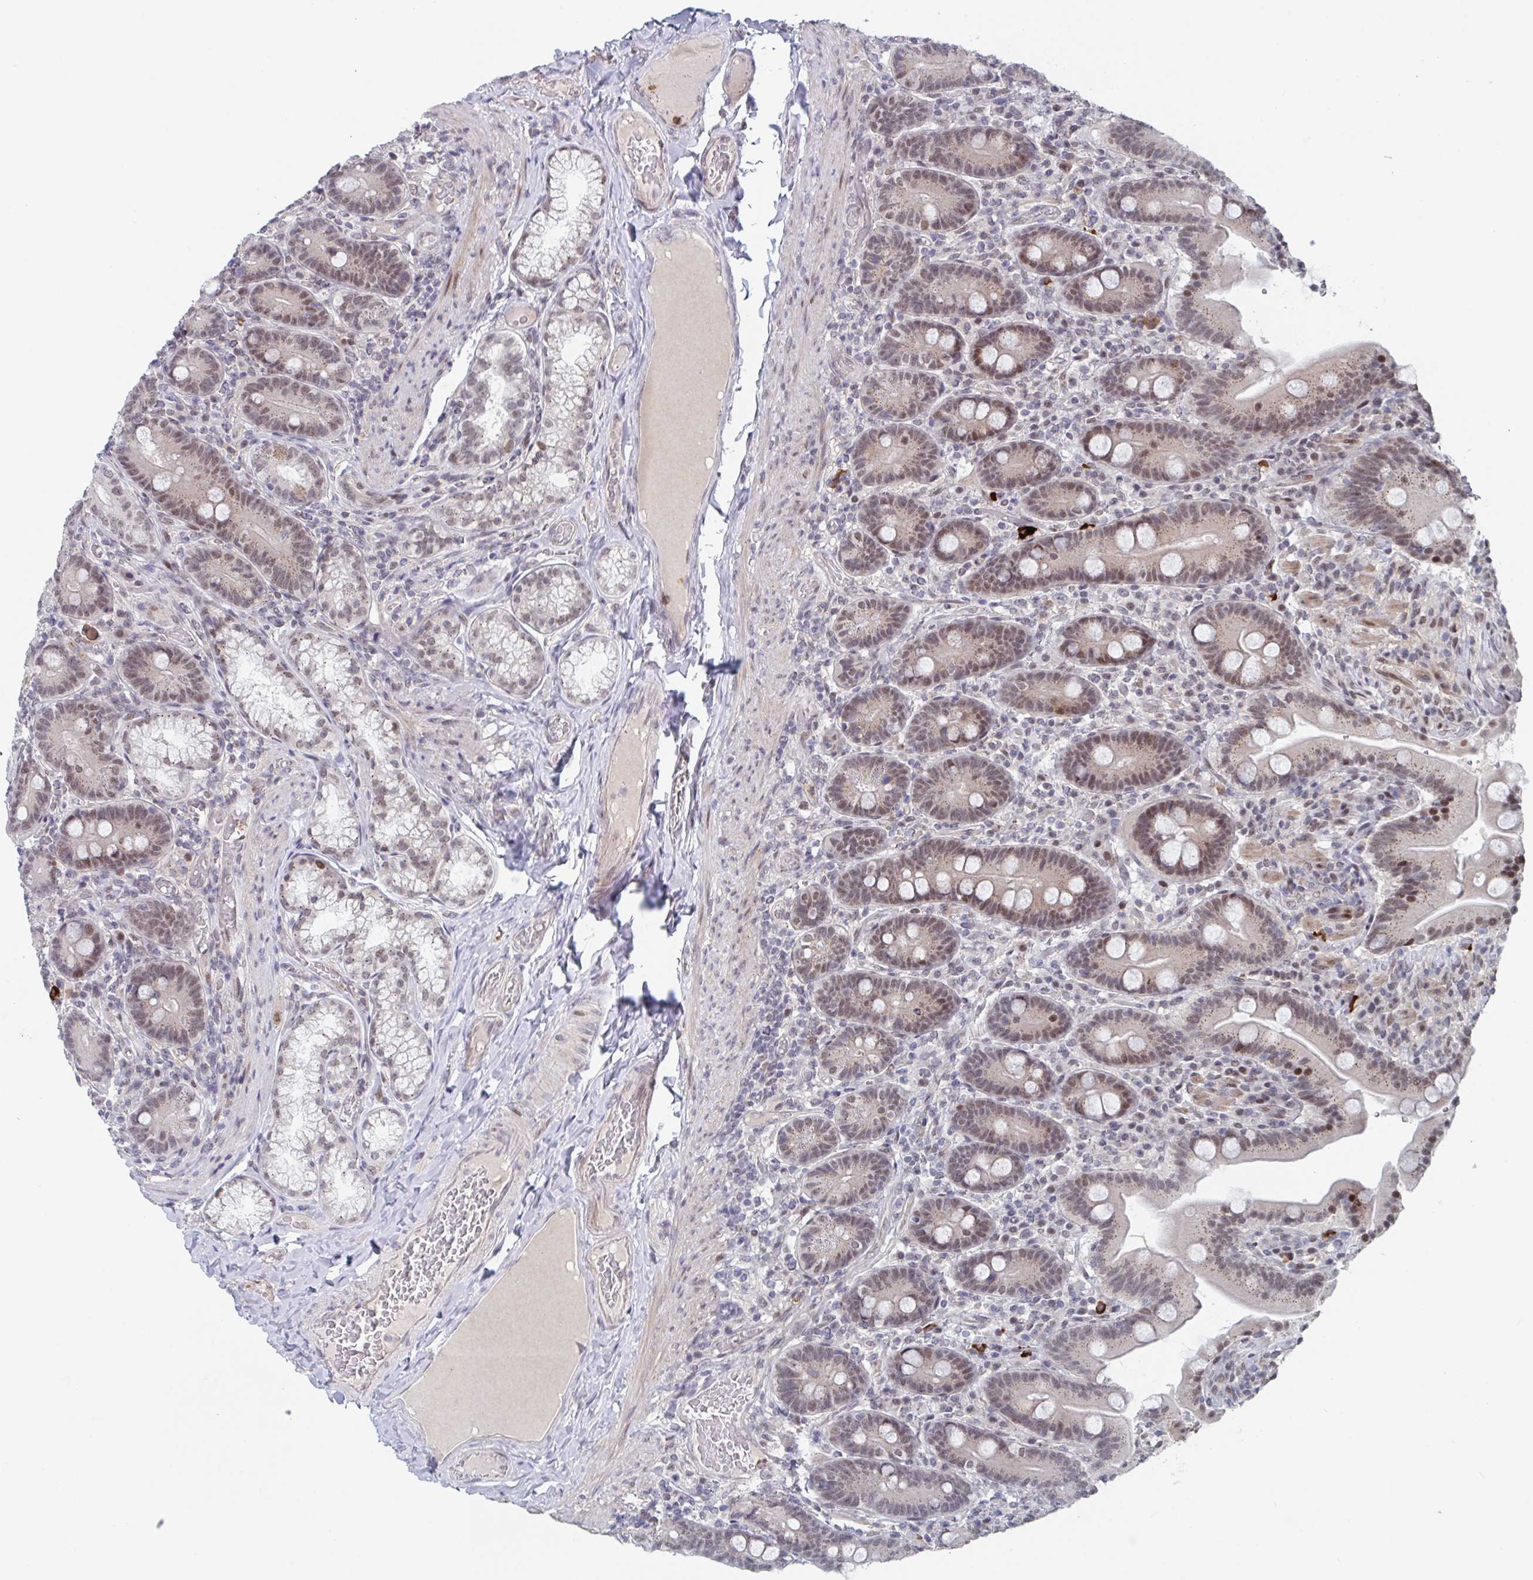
{"staining": {"intensity": "moderate", "quantity": "25%-75%", "location": "cytoplasmic/membranous,nuclear"}, "tissue": "duodenum", "cell_type": "Glandular cells", "image_type": "normal", "snomed": [{"axis": "morphology", "description": "Normal tissue, NOS"}, {"axis": "topography", "description": "Duodenum"}], "caption": "High-power microscopy captured an IHC image of benign duodenum, revealing moderate cytoplasmic/membranous,nuclear expression in about 25%-75% of glandular cells. The staining was performed using DAB, with brown indicating positive protein expression. Nuclei are stained blue with hematoxylin.", "gene": "RNF212", "patient": {"sex": "female", "age": 62}}